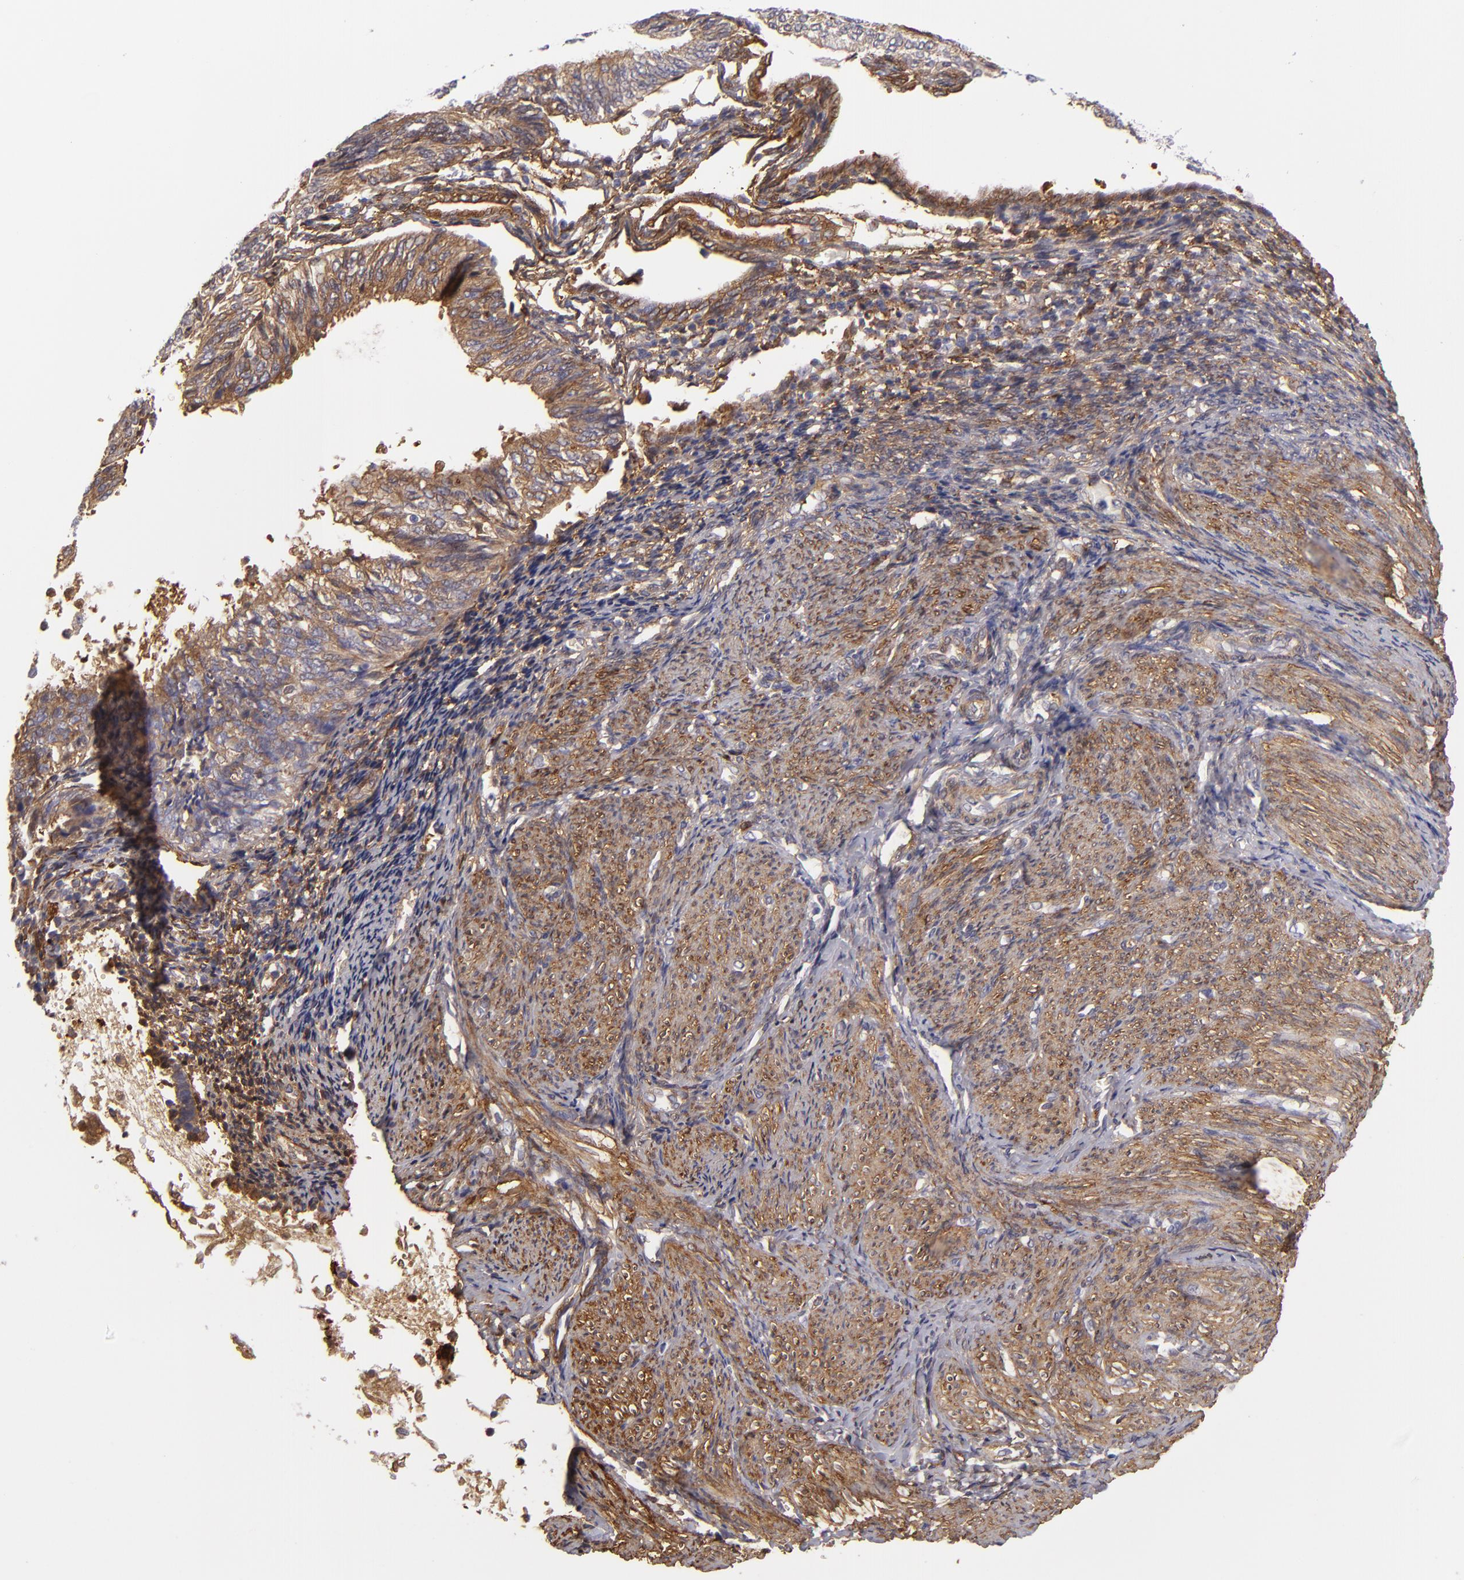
{"staining": {"intensity": "moderate", "quantity": "25%-75%", "location": "cytoplasmic/membranous"}, "tissue": "endometrial cancer", "cell_type": "Tumor cells", "image_type": "cancer", "snomed": [{"axis": "morphology", "description": "Adenocarcinoma, NOS"}, {"axis": "topography", "description": "Endometrium"}], "caption": "Immunohistochemical staining of human adenocarcinoma (endometrial) reveals medium levels of moderate cytoplasmic/membranous protein staining in approximately 25%-75% of tumor cells. (Brightfield microscopy of DAB IHC at high magnification).", "gene": "VCL", "patient": {"sex": "female", "age": 55}}